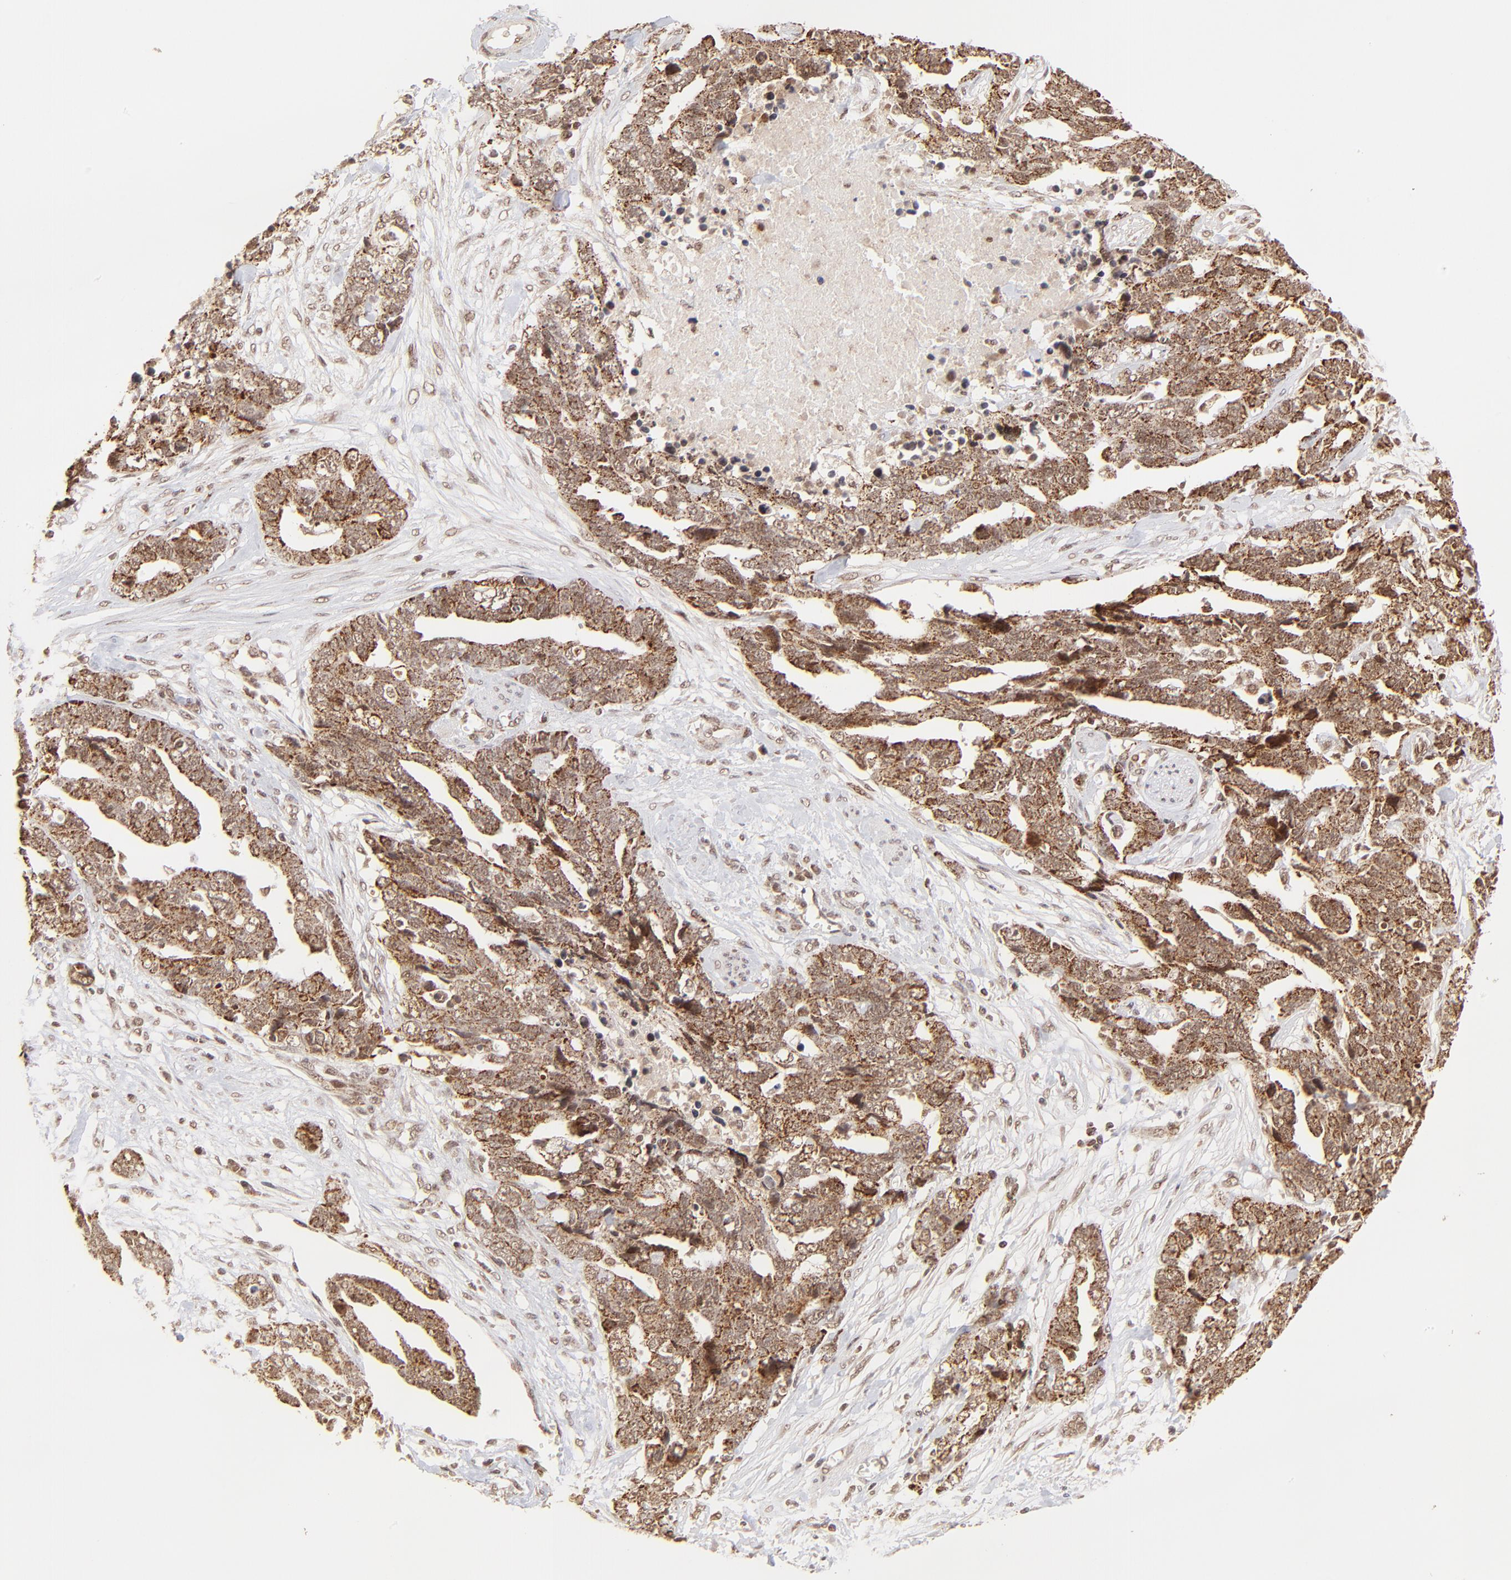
{"staining": {"intensity": "strong", "quantity": ">75%", "location": "cytoplasmic/membranous"}, "tissue": "ovarian cancer", "cell_type": "Tumor cells", "image_type": "cancer", "snomed": [{"axis": "morphology", "description": "Normal tissue, NOS"}, {"axis": "morphology", "description": "Cystadenocarcinoma, serous, NOS"}, {"axis": "topography", "description": "Fallopian tube"}, {"axis": "topography", "description": "Ovary"}], "caption": "Immunohistochemical staining of ovarian serous cystadenocarcinoma shows strong cytoplasmic/membranous protein positivity in about >75% of tumor cells. (Brightfield microscopy of DAB IHC at high magnification).", "gene": "MED15", "patient": {"sex": "female", "age": 56}}